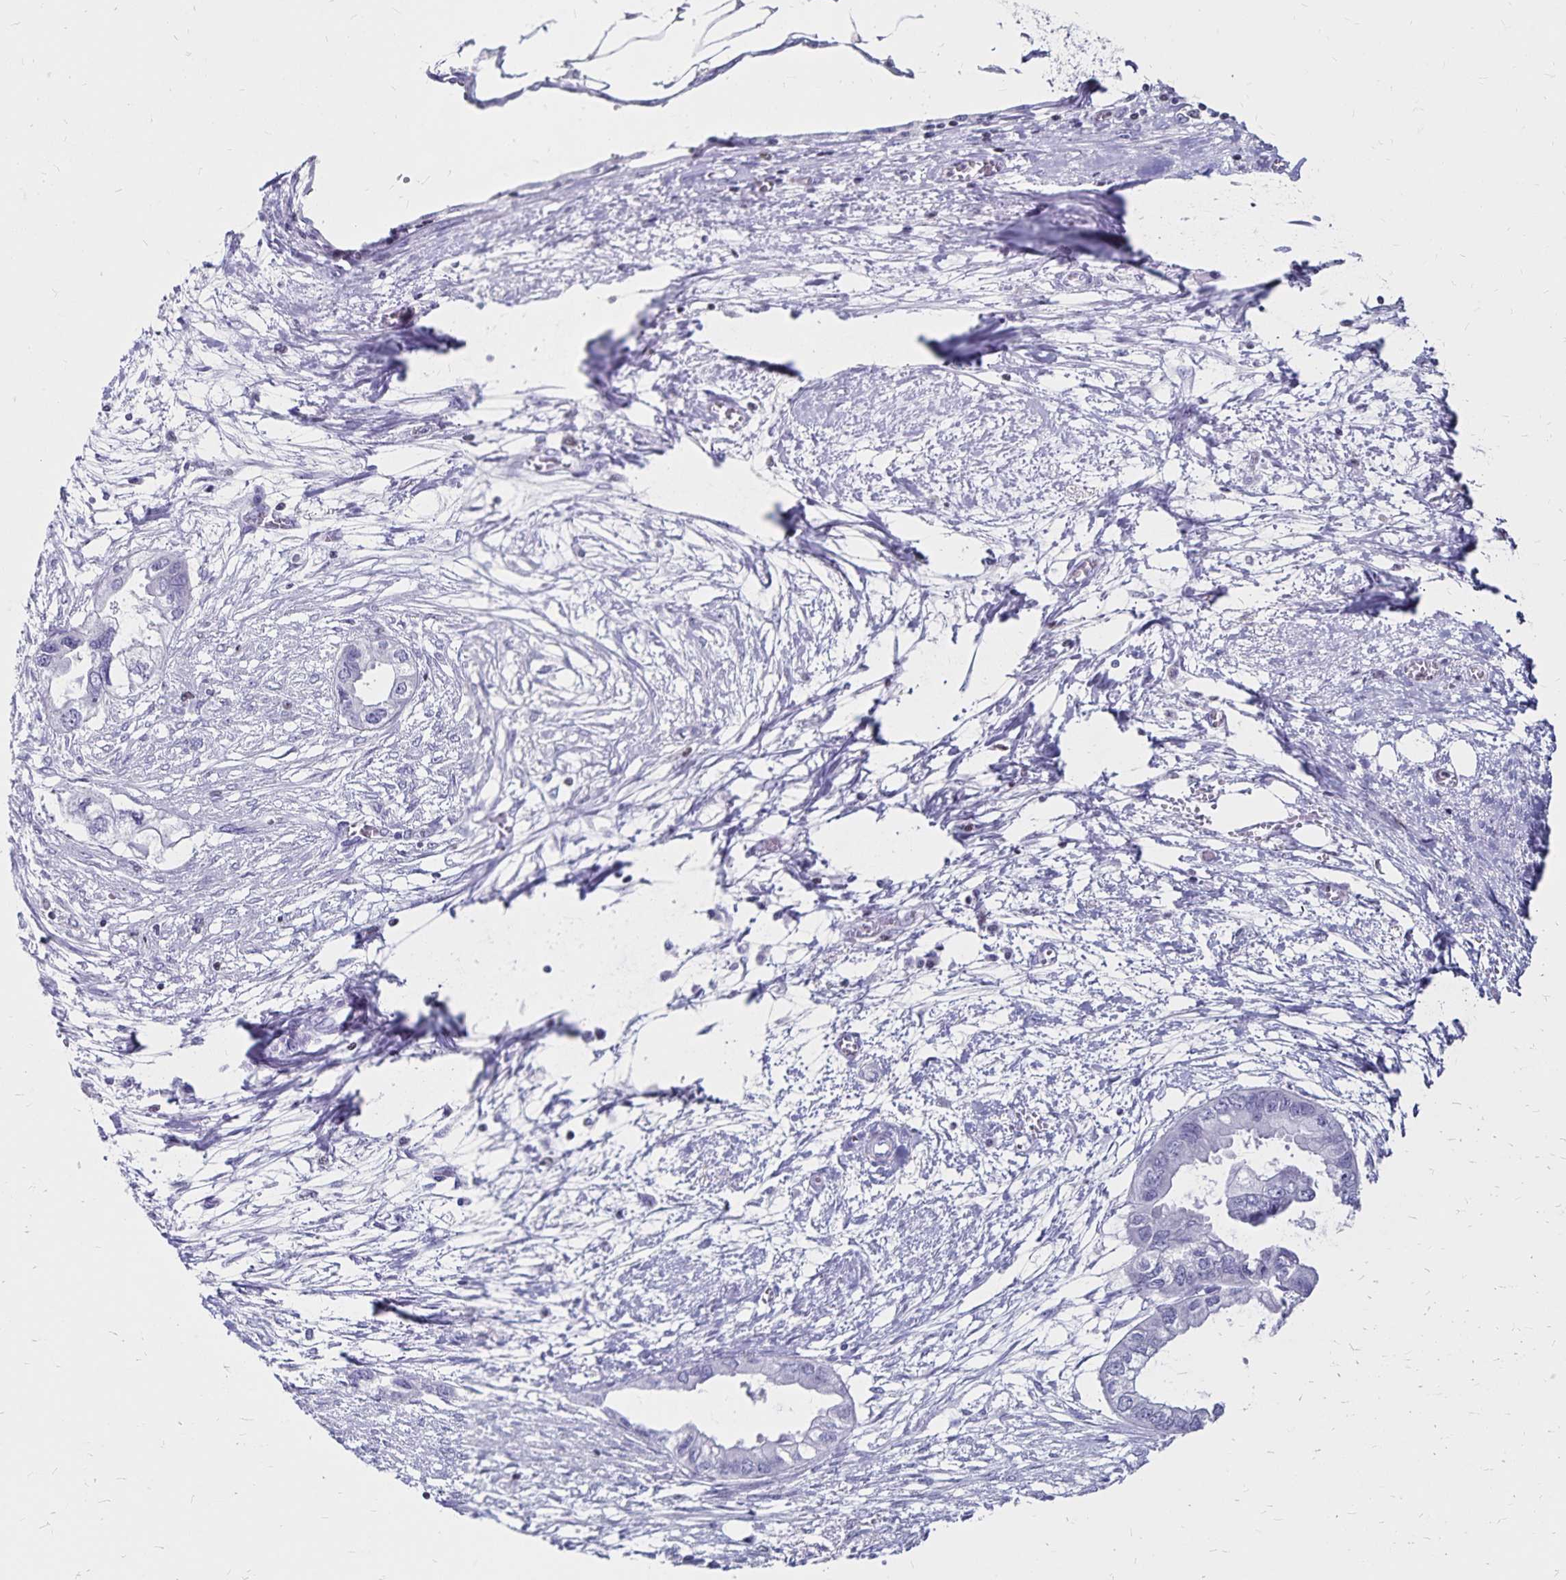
{"staining": {"intensity": "negative", "quantity": "none", "location": "none"}, "tissue": "endometrial cancer", "cell_type": "Tumor cells", "image_type": "cancer", "snomed": [{"axis": "morphology", "description": "Adenocarcinoma, NOS"}, {"axis": "morphology", "description": "Adenocarcinoma, metastatic, NOS"}, {"axis": "topography", "description": "Adipose tissue"}, {"axis": "topography", "description": "Endometrium"}], "caption": "There is no significant expression in tumor cells of endometrial adenocarcinoma.", "gene": "IKZF1", "patient": {"sex": "female", "age": 67}}